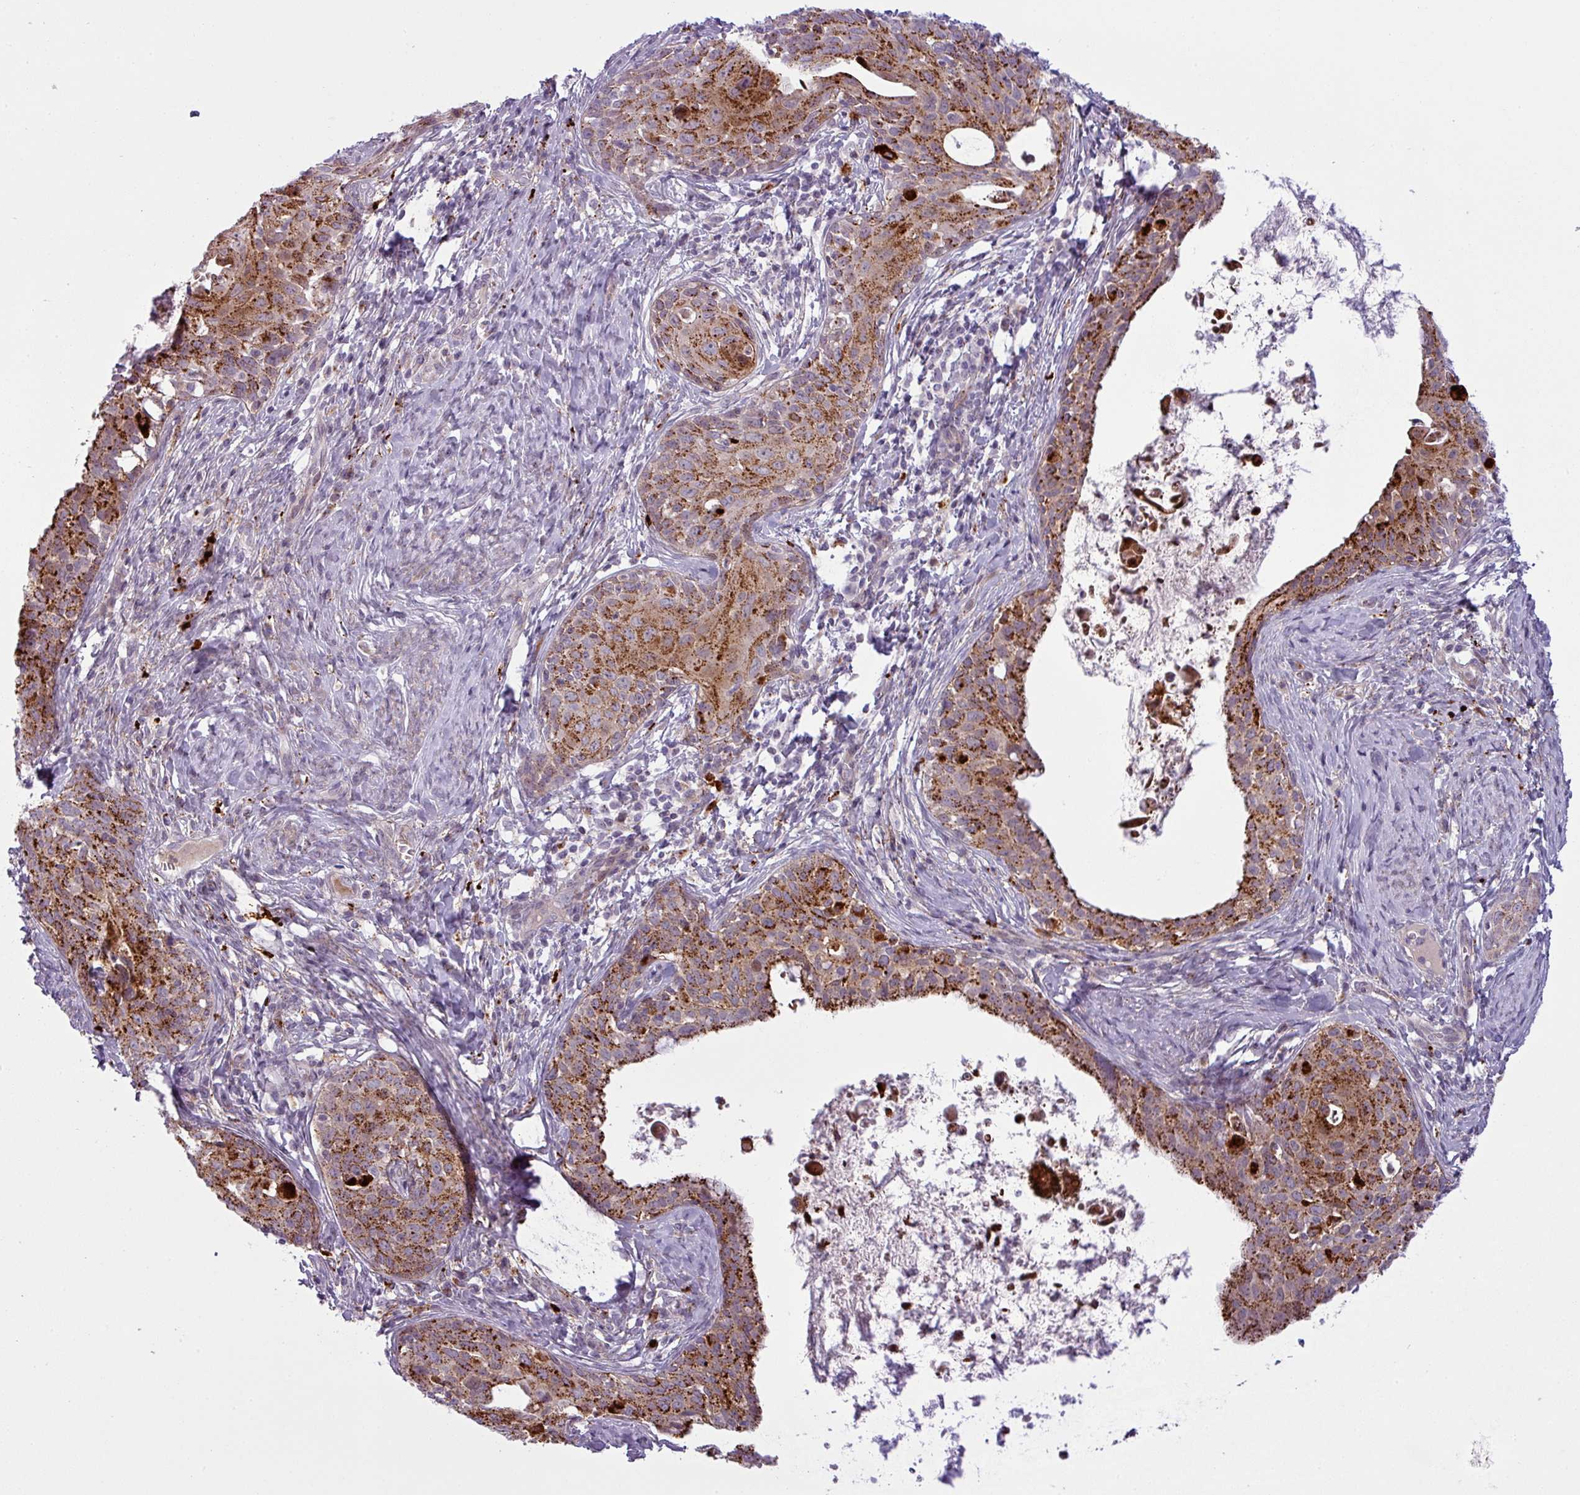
{"staining": {"intensity": "strong", "quantity": ">75%", "location": "cytoplasmic/membranous"}, "tissue": "cervical cancer", "cell_type": "Tumor cells", "image_type": "cancer", "snomed": [{"axis": "morphology", "description": "Squamous cell carcinoma, NOS"}, {"axis": "topography", "description": "Cervix"}], "caption": "A brown stain shows strong cytoplasmic/membranous expression of a protein in human cervical cancer (squamous cell carcinoma) tumor cells. The staining was performed using DAB (3,3'-diaminobenzidine), with brown indicating positive protein expression. Nuclei are stained blue with hematoxylin.", "gene": "MAP7D2", "patient": {"sex": "female", "age": 52}}